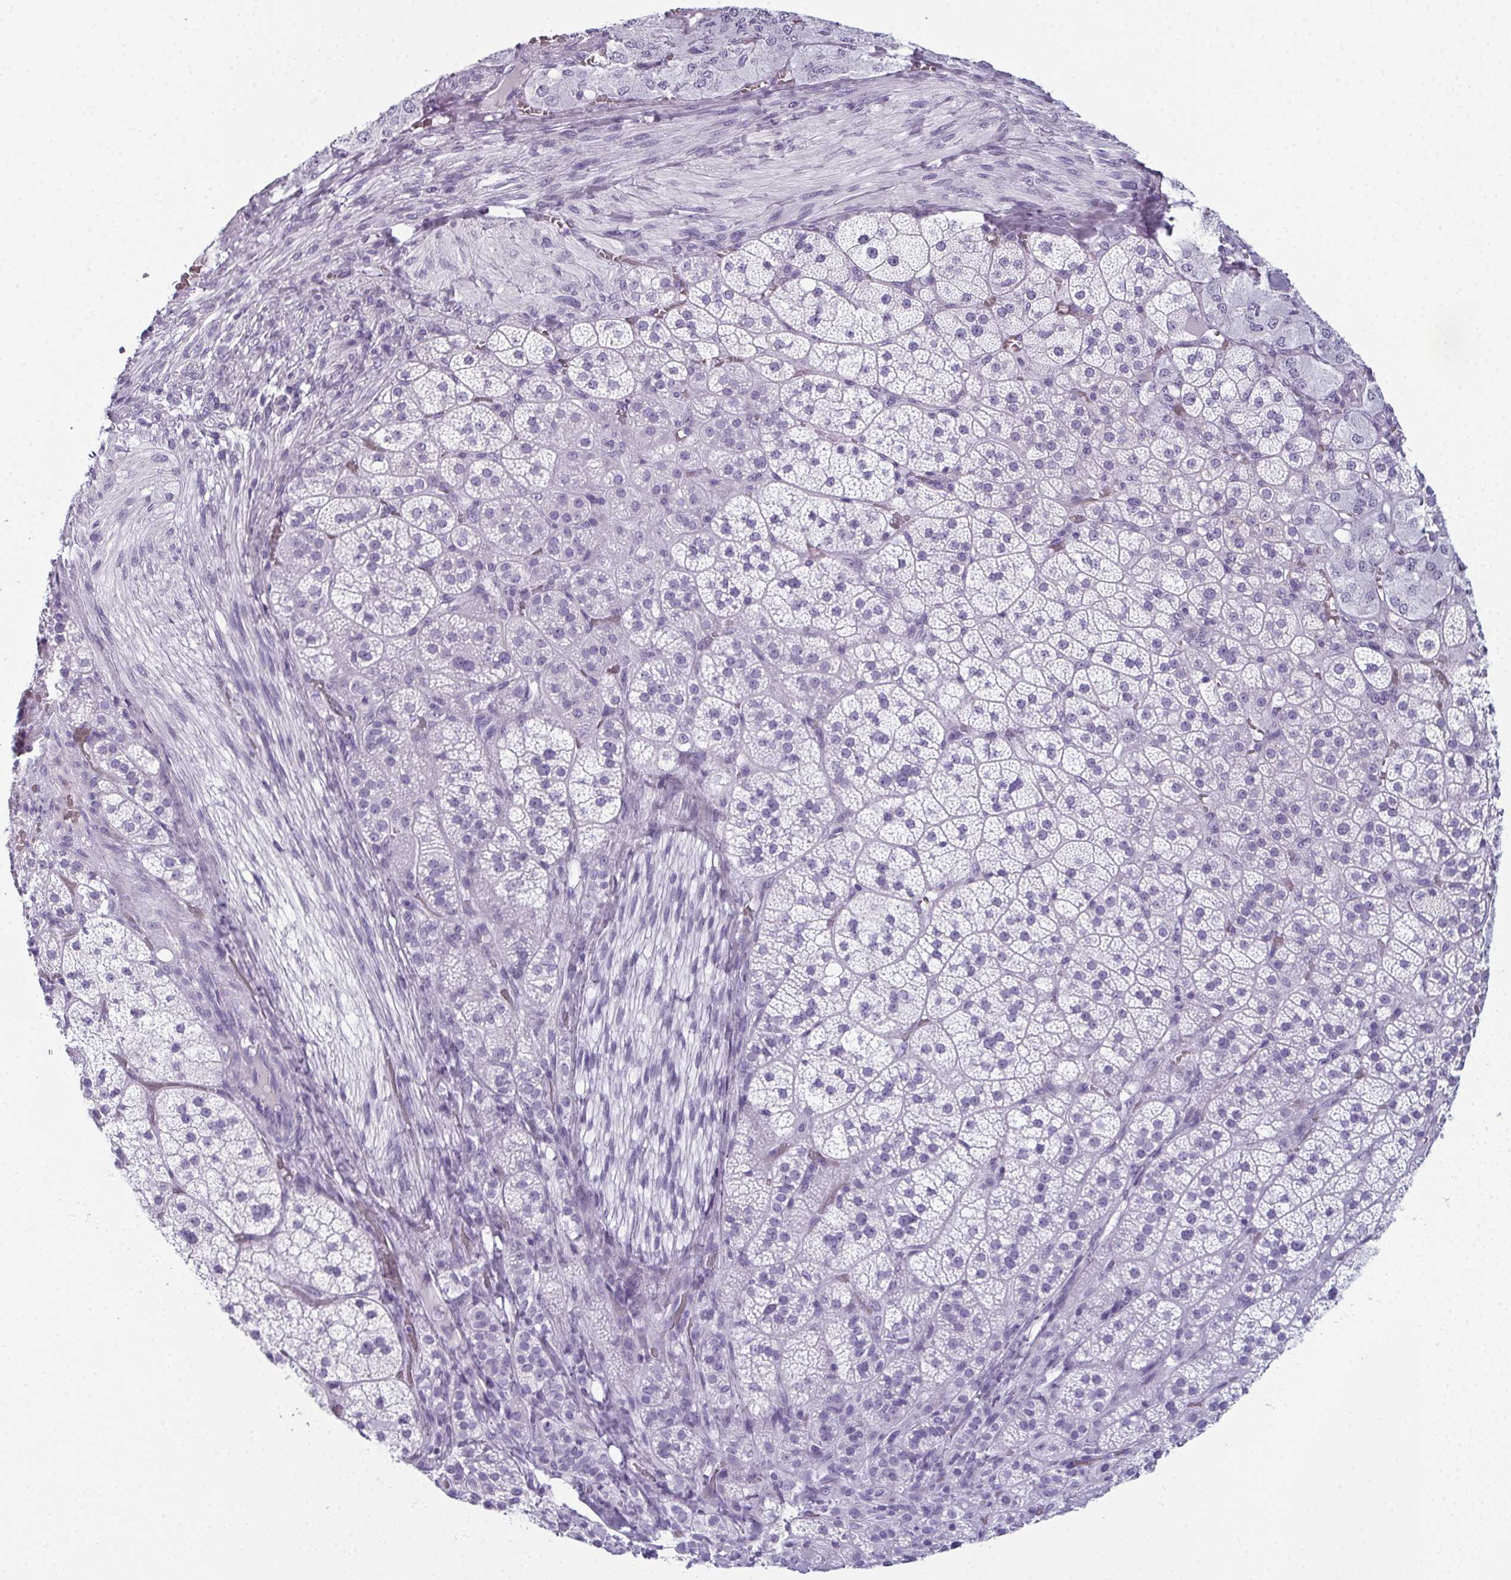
{"staining": {"intensity": "negative", "quantity": "none", "location": "none"}, "tissue": "adrenal gland", "cell_type": "Glandular cells", "image_type": "normal", "snomed": [{"axis": "morphology", "description": "Normal tissue, NOS"}, {"axis": "topography", "description": "Adrenal gland"}], "caption": "Immunohistochemical staining of benign human adrenal gland exhibits no significant staining in glandular cells.", "gene": "ENKUR", "patient": {"sex": "female", "age": 60}}